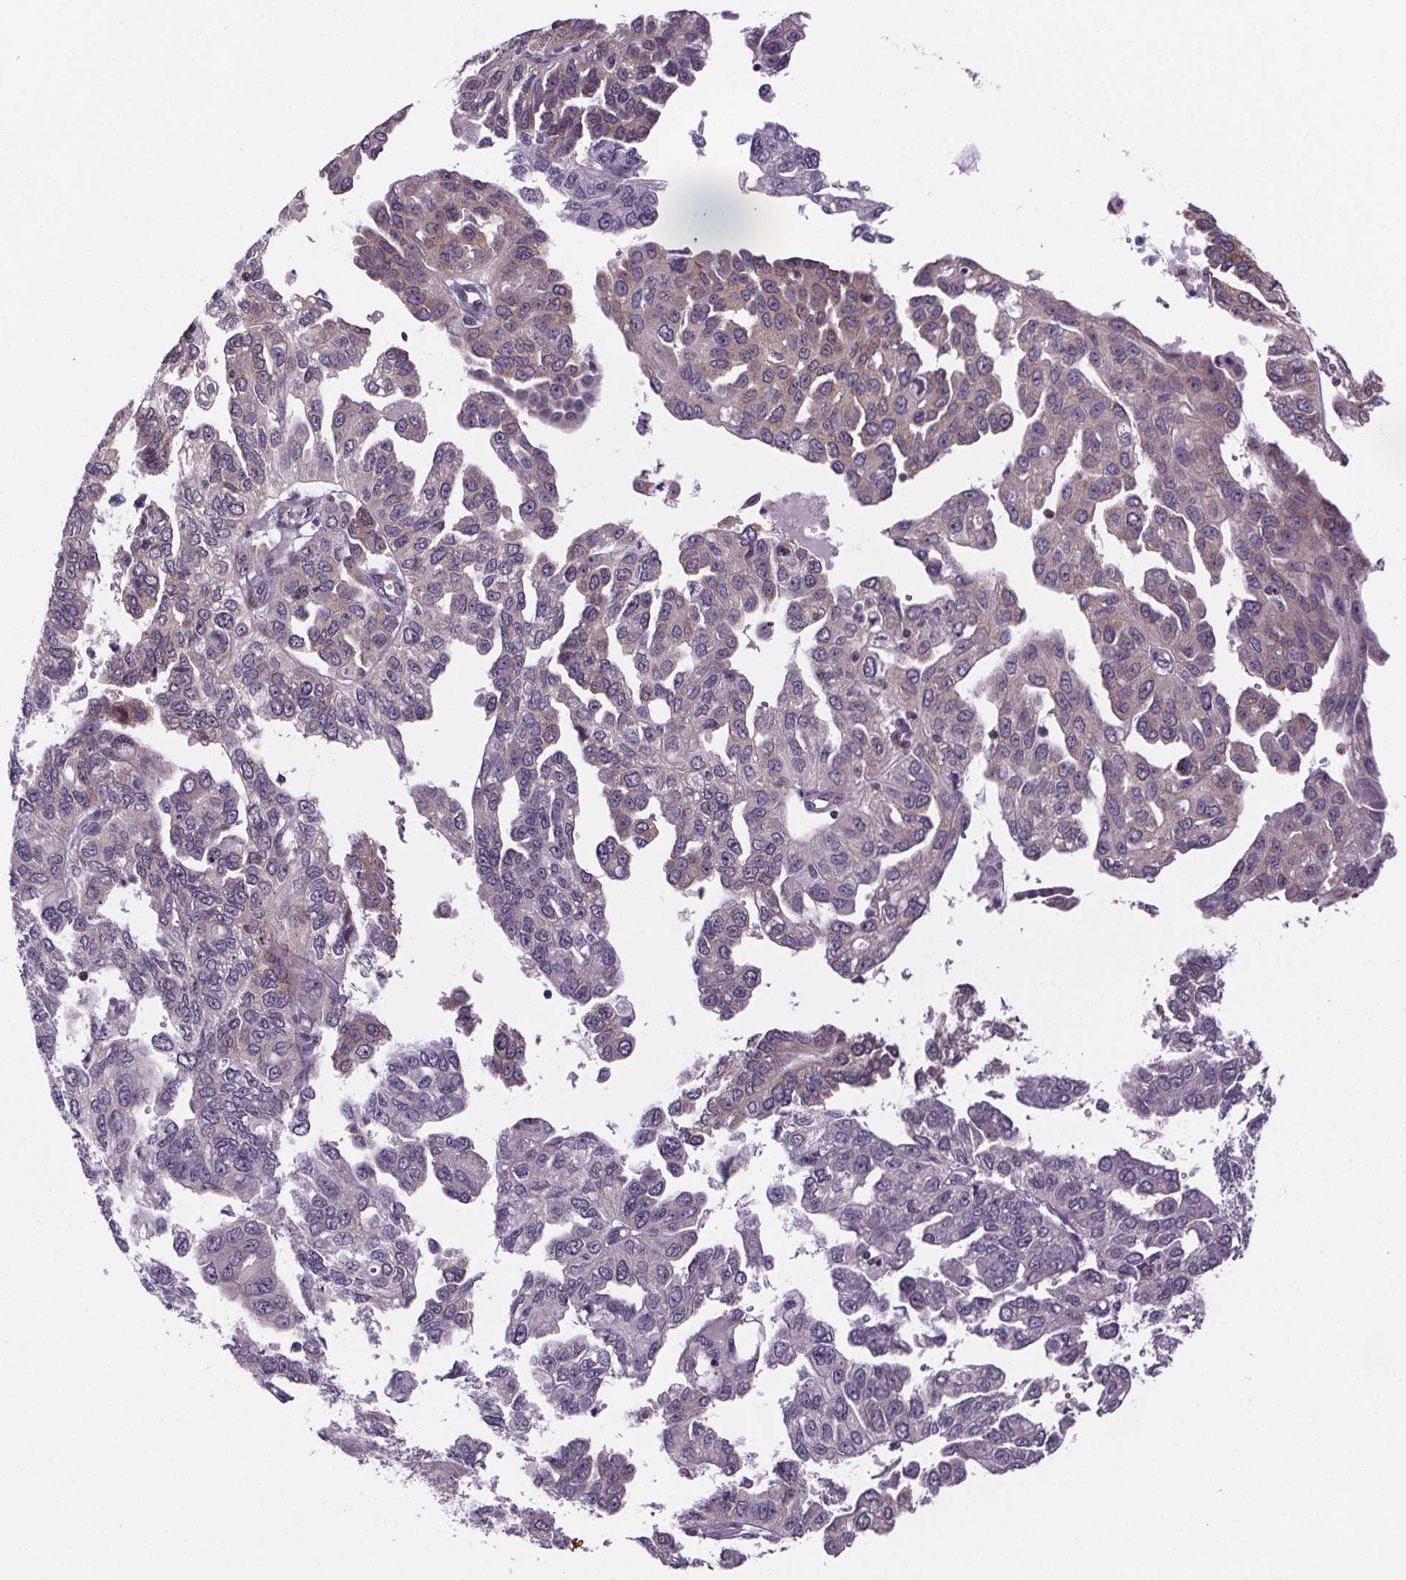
{"staining": {"intensity": "negative", "quantity": "none", "location": "none"}, "tissue": "ovarian cancer", "cell_type": "Tumor cells", "image_type": "cancer", "snomed": [{"axis": "morphology", "description": "Cystadenocarcinoma, serous, NOS"}, {"axis": "topography", "description": "Ovary"}], "caption": "Tumor cells show no significant expression in ovarian cancer (serous cystadenocarcinoma).", "gene": "TTC12", "patient": {"sex": "female", "age": 53}}